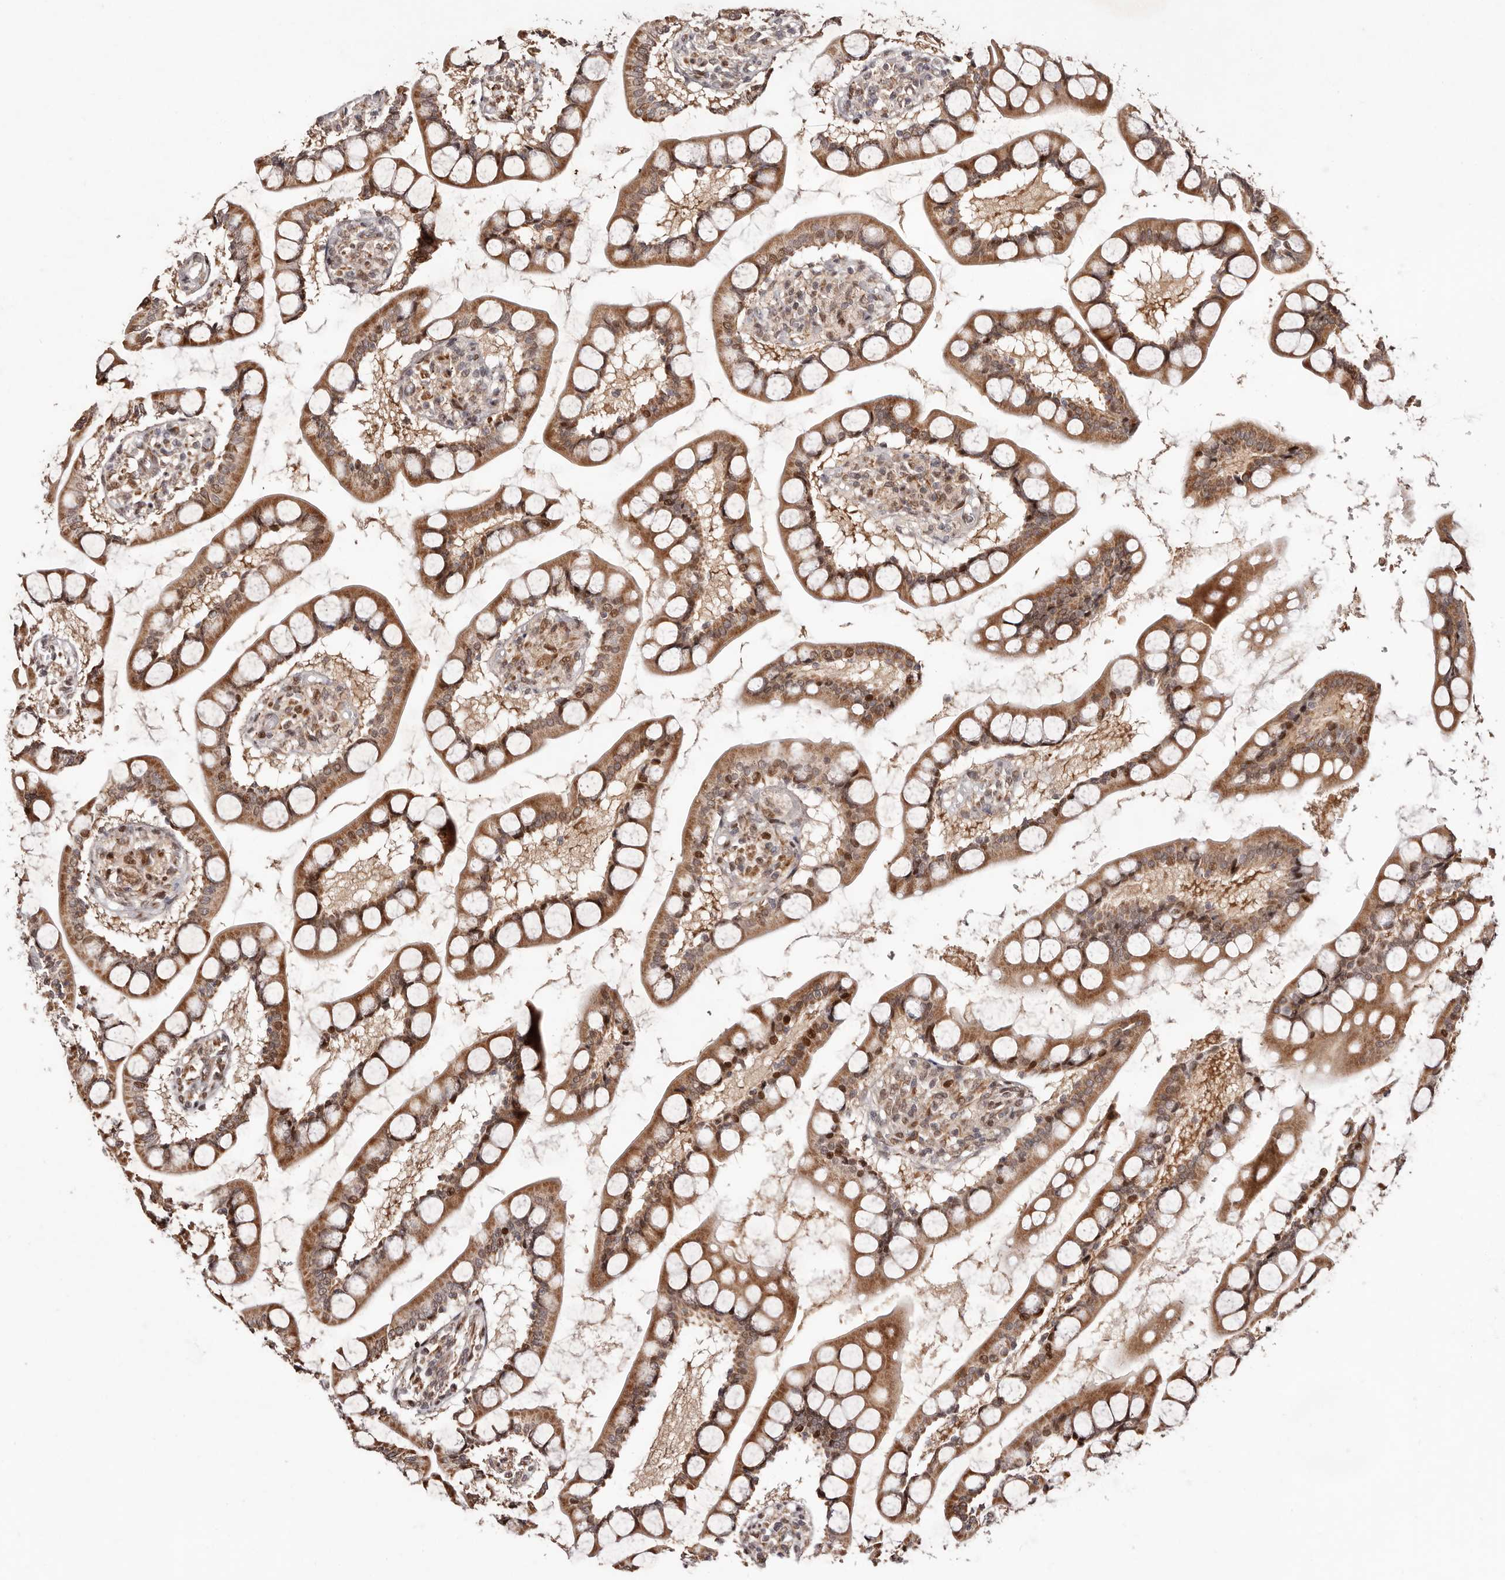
{"staining": {"intensity": "moderate", "quantity": ">75%", "location": "cytoplasmic/membranous,nuclear"}, "tissue": "small intestine", "cell_type": "Glandular cells", "image_type": "normal", "snomed": [{"axis": "morphology", "description": "Normal tissue, NOS"}, {"axis": "topography", "description": "Small intestine"}], "caption": "A high-resolution image shows immunohistochemistry (IHC) staining of benign small intestine, which shows moderate cytoplasmic/membranous,nuclear expression in approximately >75% of glandular cells.", "gene": "HIVEP3", "patient": {"sex": "male", "age": 52}}